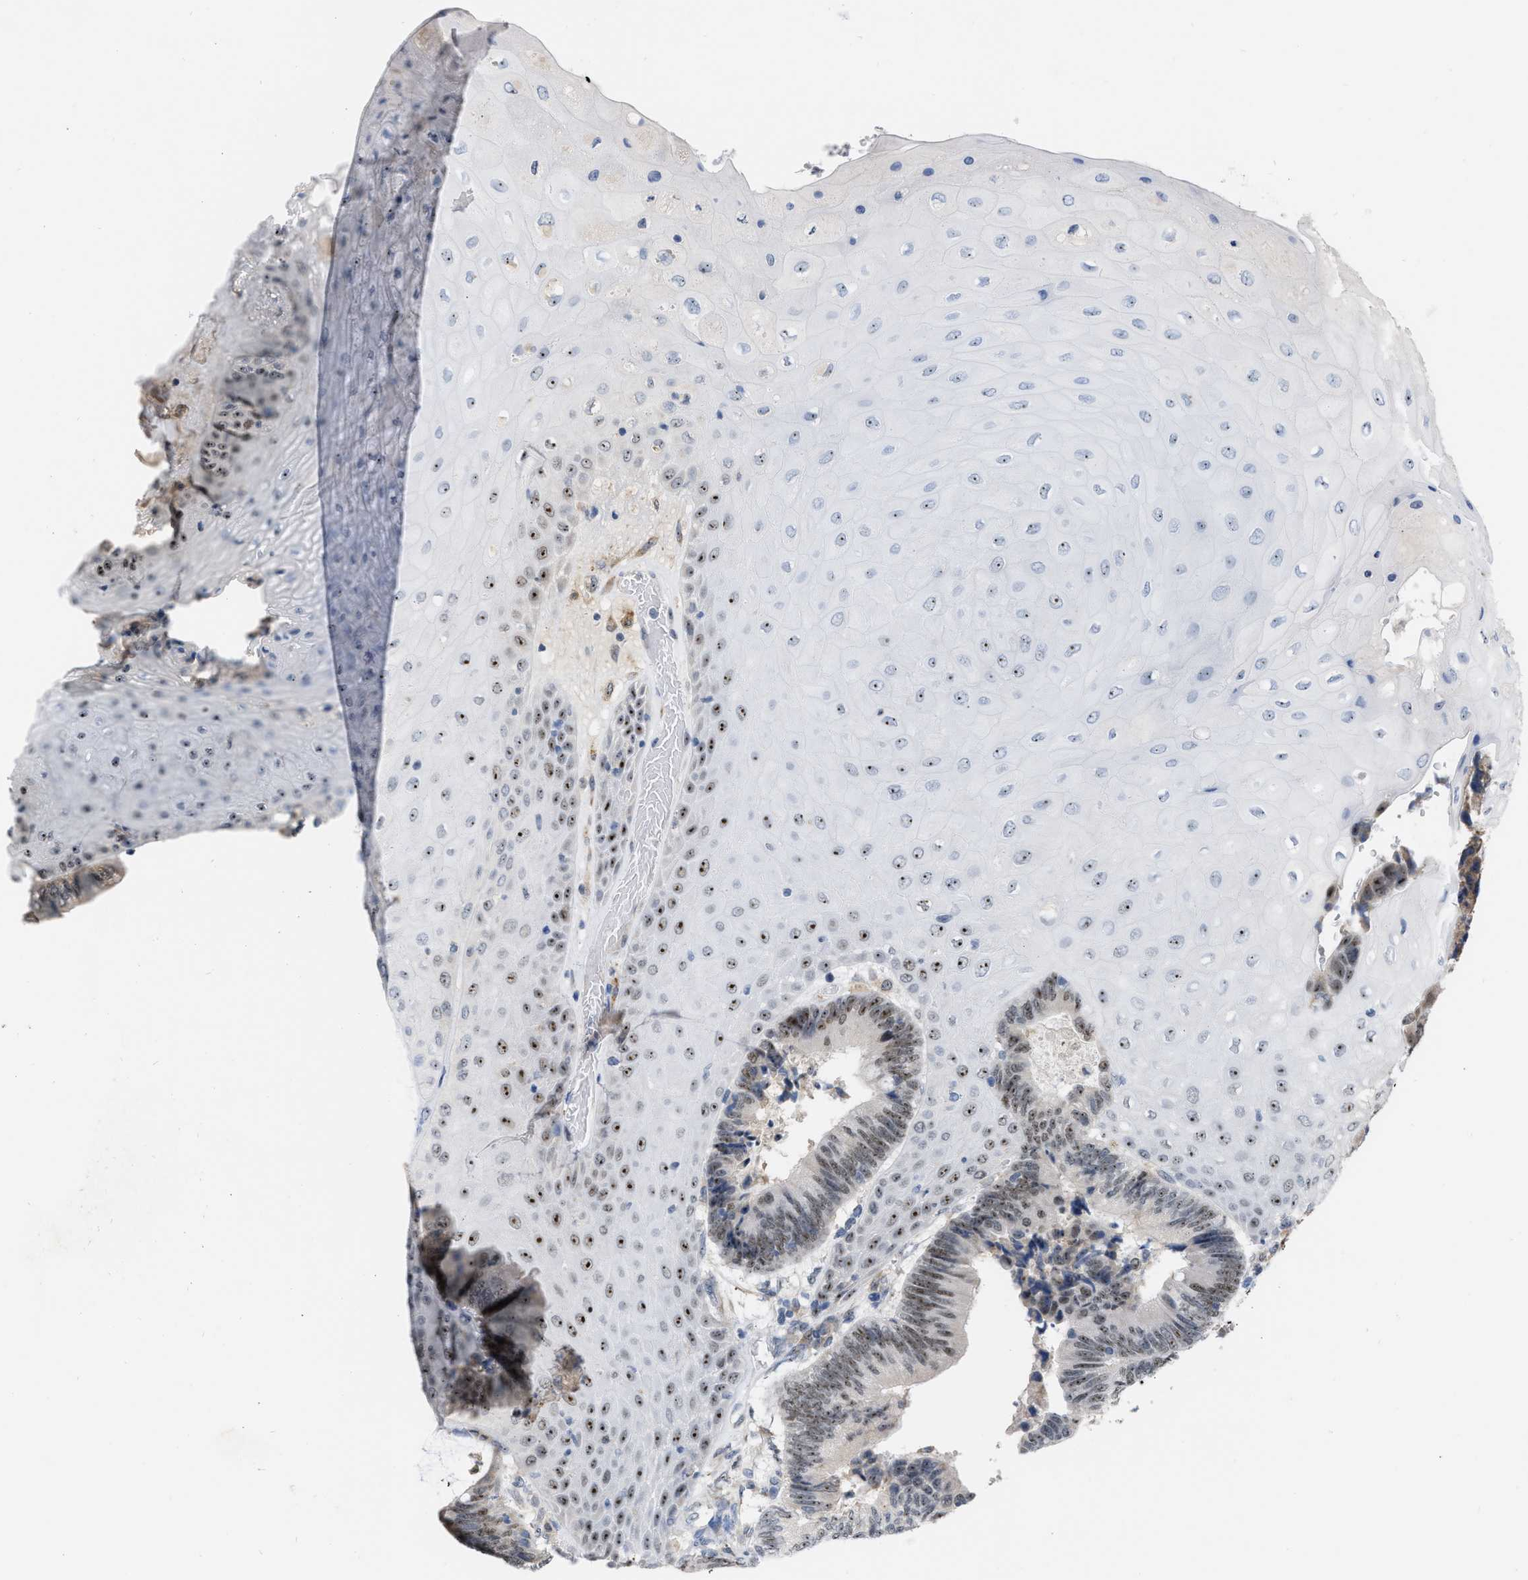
{"staining": {"intensity": "moderate", "quantity": ">75%", "location": "nuclear"}, "tissue": "colorectal cancer", "cell_type": "Tumor cells", "image_type": "cancer", "snomed": [{"axis": "morphology", "description": "Adenocarcinoma, NOS"}, {"axis": "topography", "description": "Rectum"}, {"axis": "topography", "description": "Anal"}], "caption": "Immunohistochemistry photomicrograph of neoplastic tissue: human colorectal cancer stained using IHC displays medium levels of moderate protein expression localized specifically in the nuclear of tumor cells, appearing as a nuclear brown color.", "gene": "ELAC2", "patient": {"sex": "female", "age": 89}}